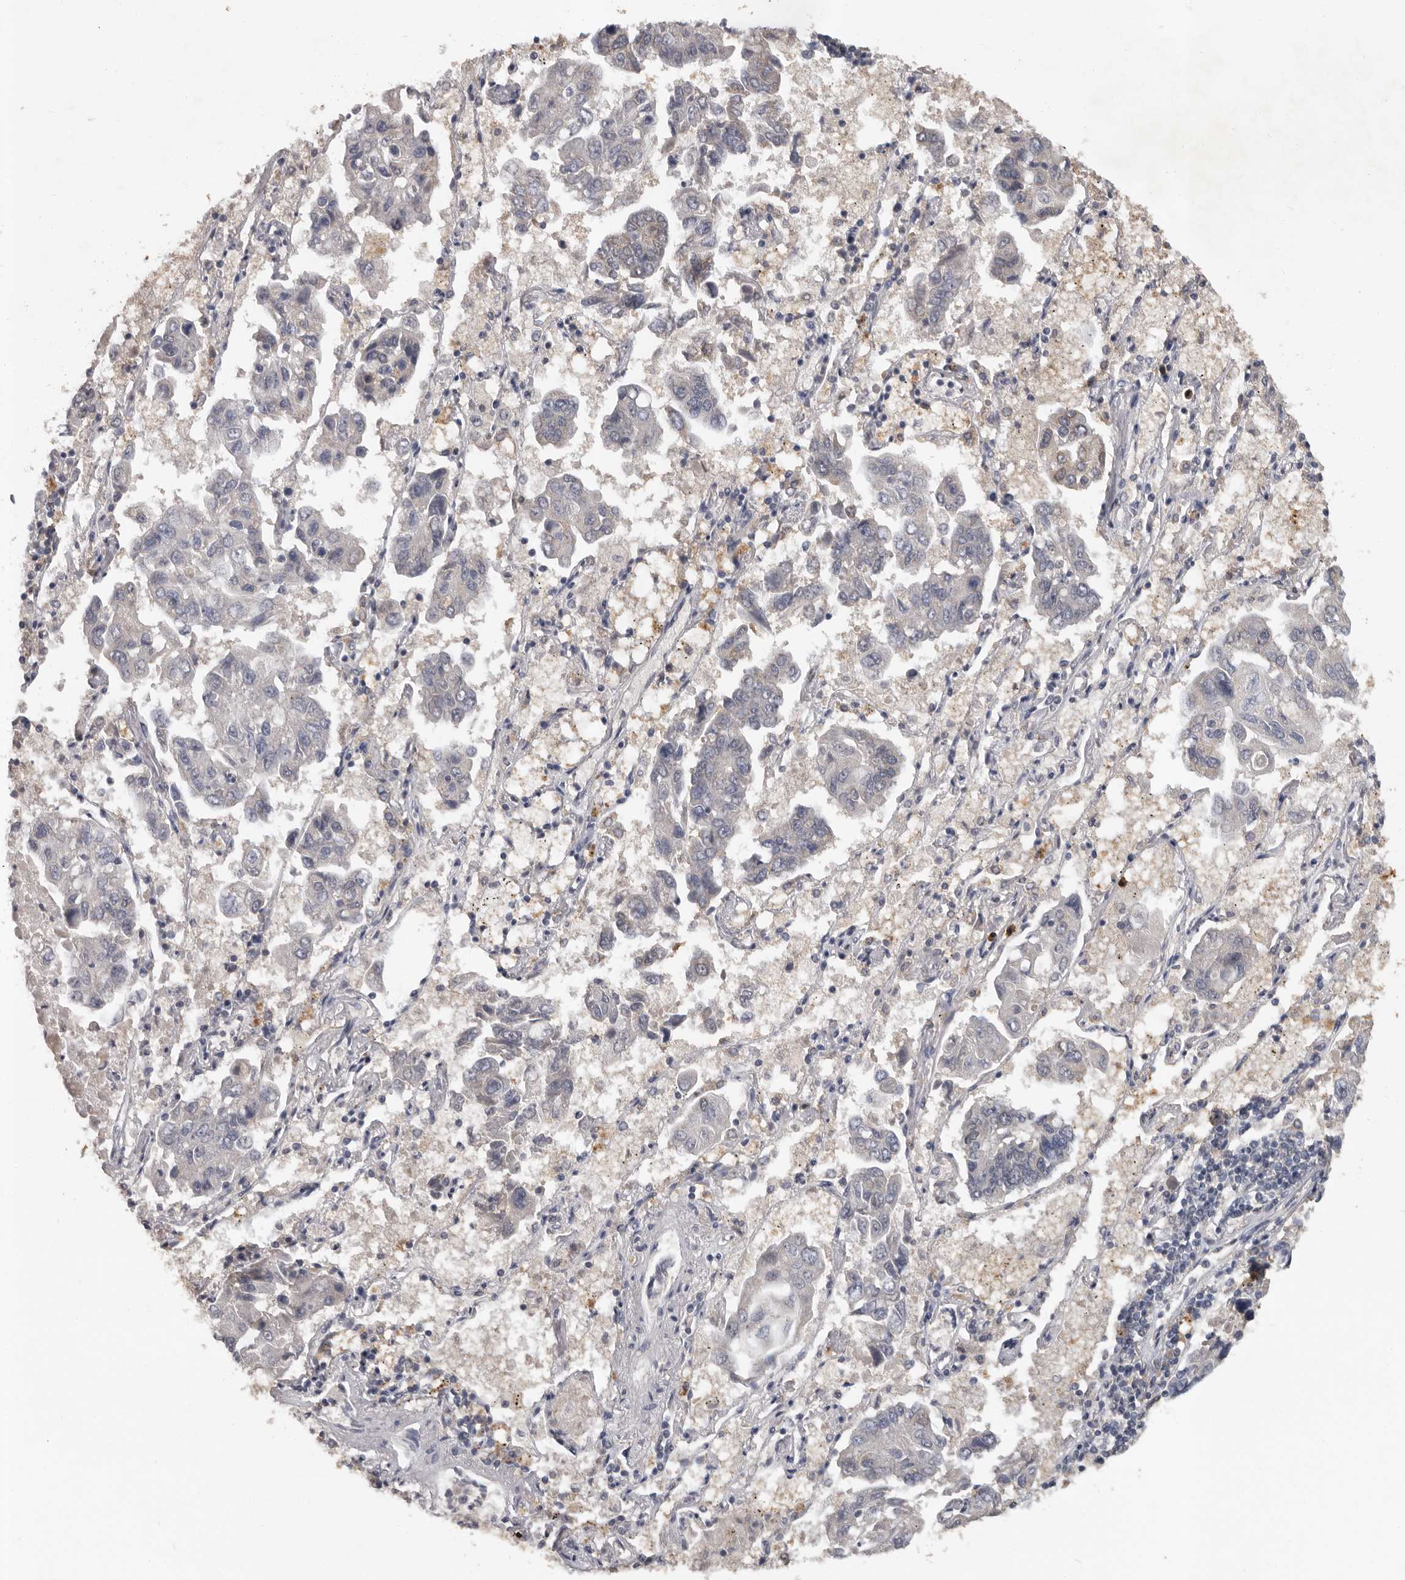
{"staining": {"intensity": "negative", "quantity": "none", "location": "none"}, "tissue": "lung cancer", "cell_type": "Tumor cells", "image_type": "cancer", "snomed": [{"axis": "morphology", "description": "Adenocarcinoma, NOS"}, {"axis": "topography", "description": "Lung"}], "caption": "Photomicrograph shows no protein positivity in tumor cells of lung cancer tissue.", "gene": "MTF1", "patient": {"sex": "male", "age": 64}}